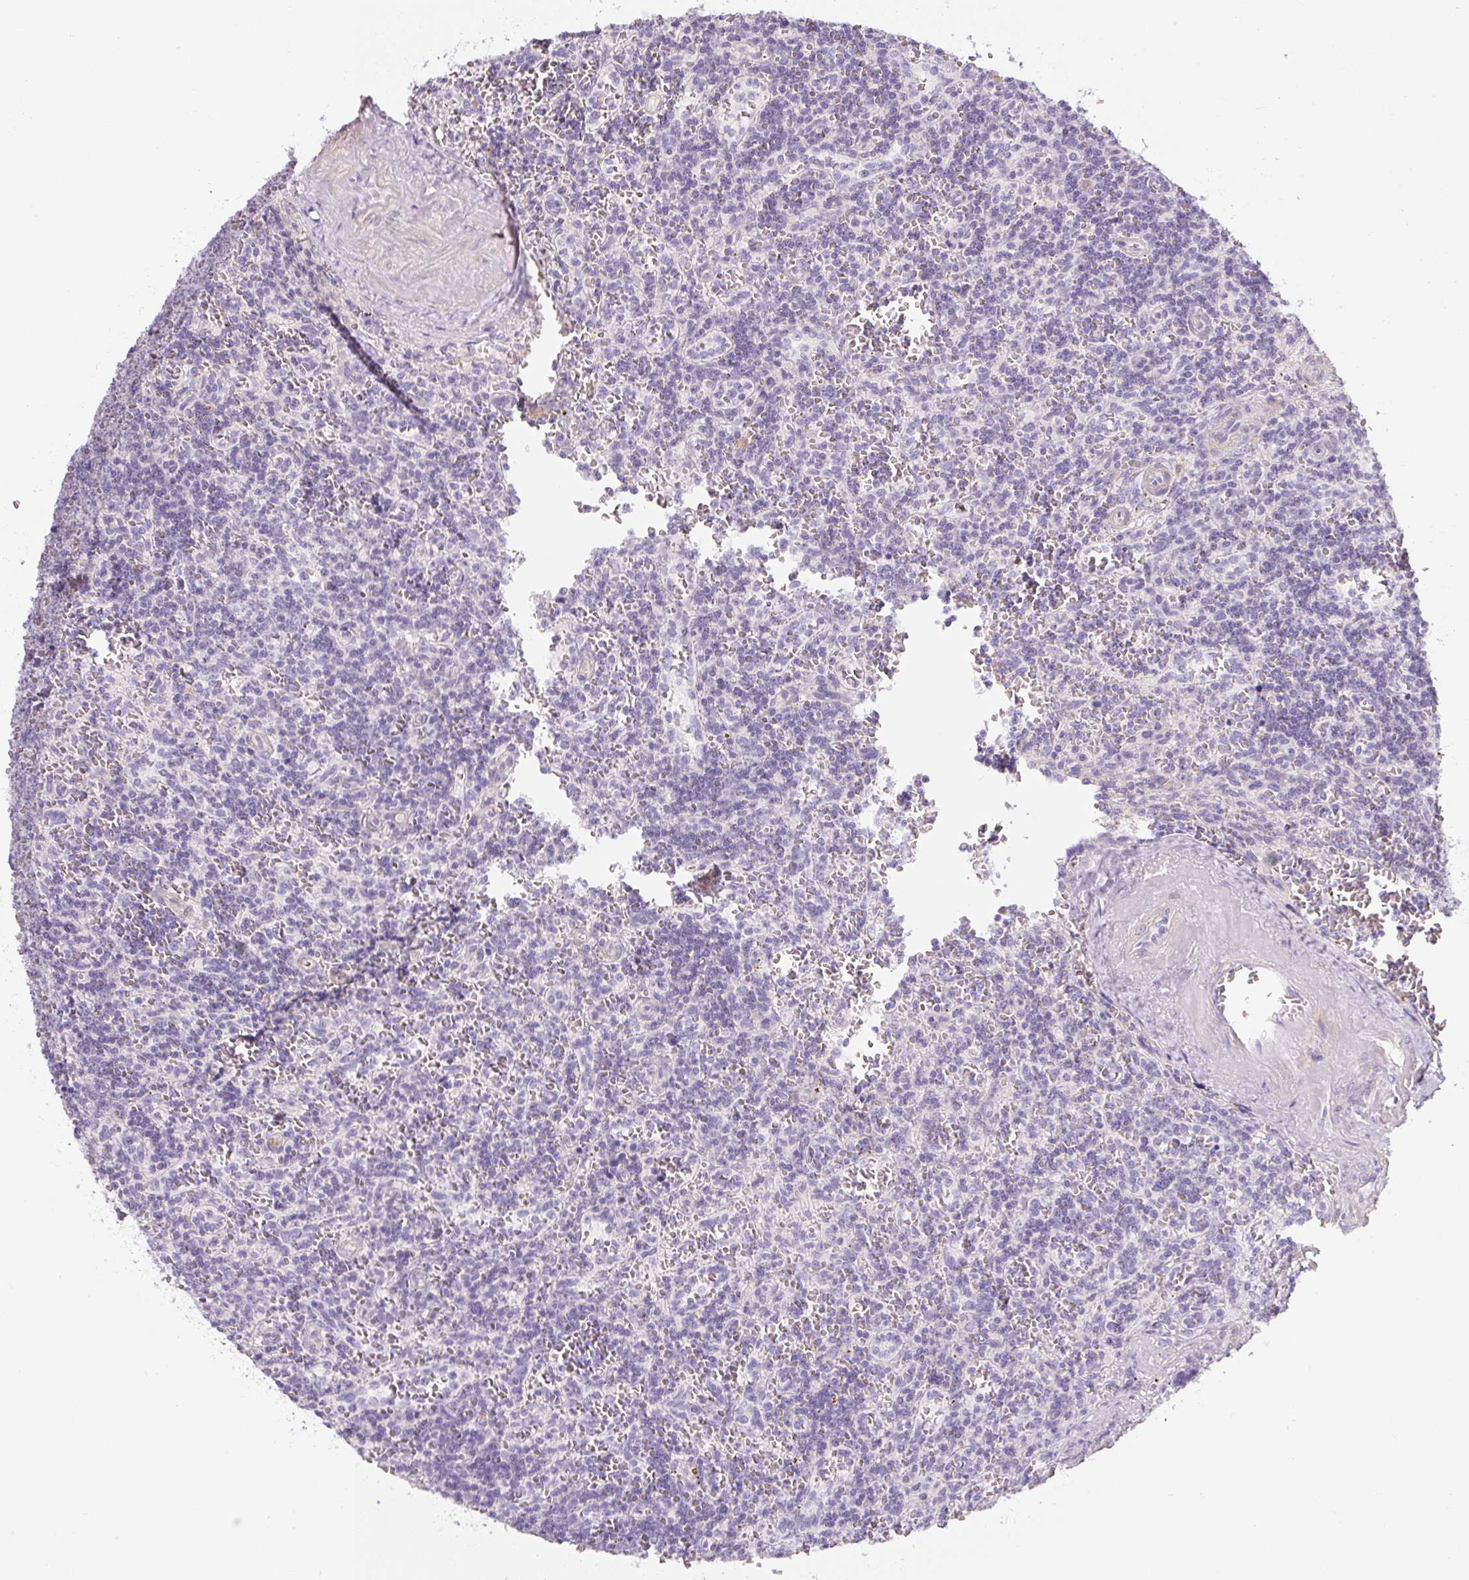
{"staining": {"intensity": "negative", "quantity": "none", "location": "none"}, "tissue": "lymphoma", "cell_type": "Tumor cells", "image_type": "cancer", "snomed": [{"axis": "morphology", "description": "Malignant lymphoma, non-Hodgkin's type, Low grade"}, {"axis": "topography", "description": "Spleen"}], "caption": "DAB immunohistochemical staining of low-grade malignant lymphoma, non-Hodgkin's type reveals no significant positivity in tumor cells.", "gene": "PWWP3B", "patient": {"sex": "male", "age": 73}}